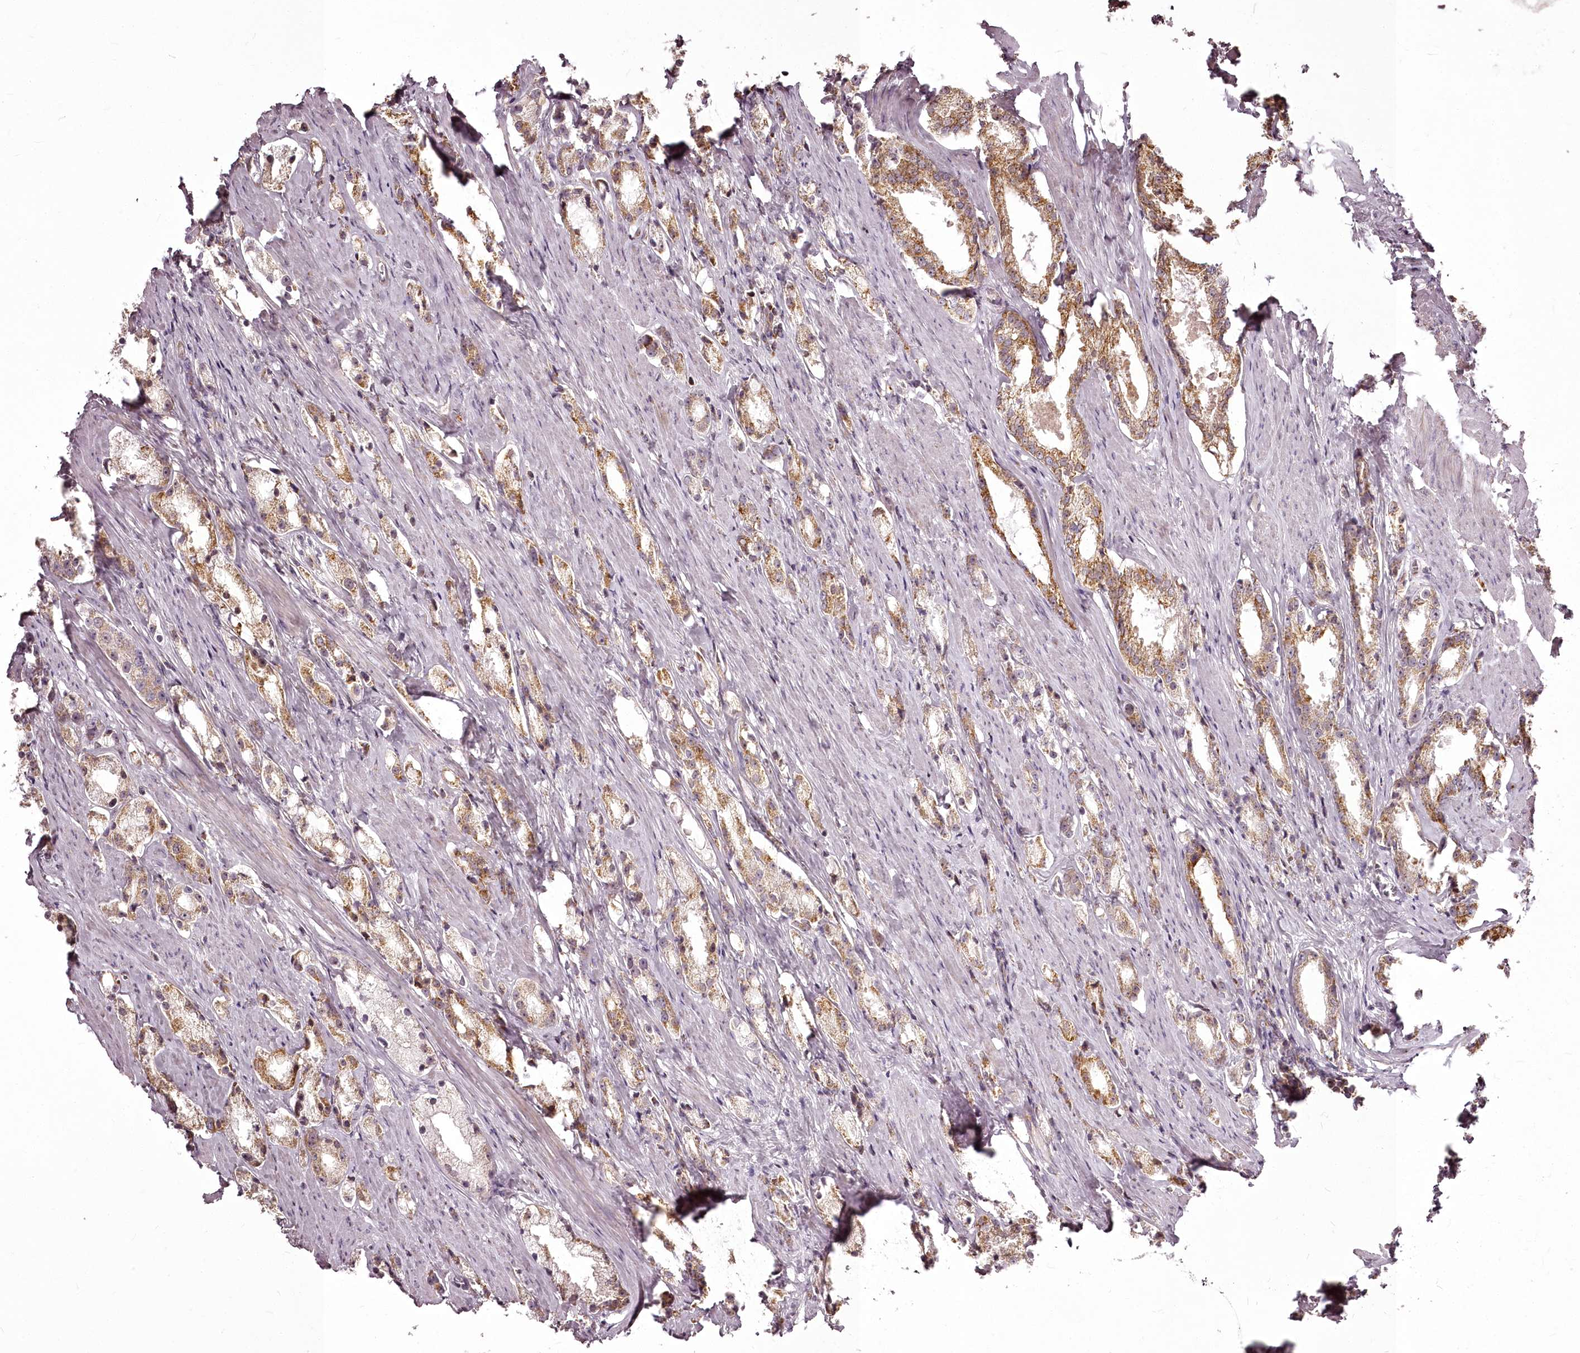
{"staining": {"intensity": "moderate", "quantity": "25%-75%", "location": "cytoplasmic/membranous"}, "tissue": "prostate cancer", "cell_type": "Tumor cells", "image_type": "cancer", "snomed": [{"axis": "morphology", "description": "Adenocarcinoma, High grade"}, {"axis": "topography", "description": "Prostate"}], "caption": "Immunohistochemical staining of human prostate cancer (high-grade adenocarcinoma) demonstrates moderate cytoplasmic/membranous protein expression in about 25%-75% of tumor cells.", "gene": "CHCHD2", "patient": {"sex": "male", "age": 66}}